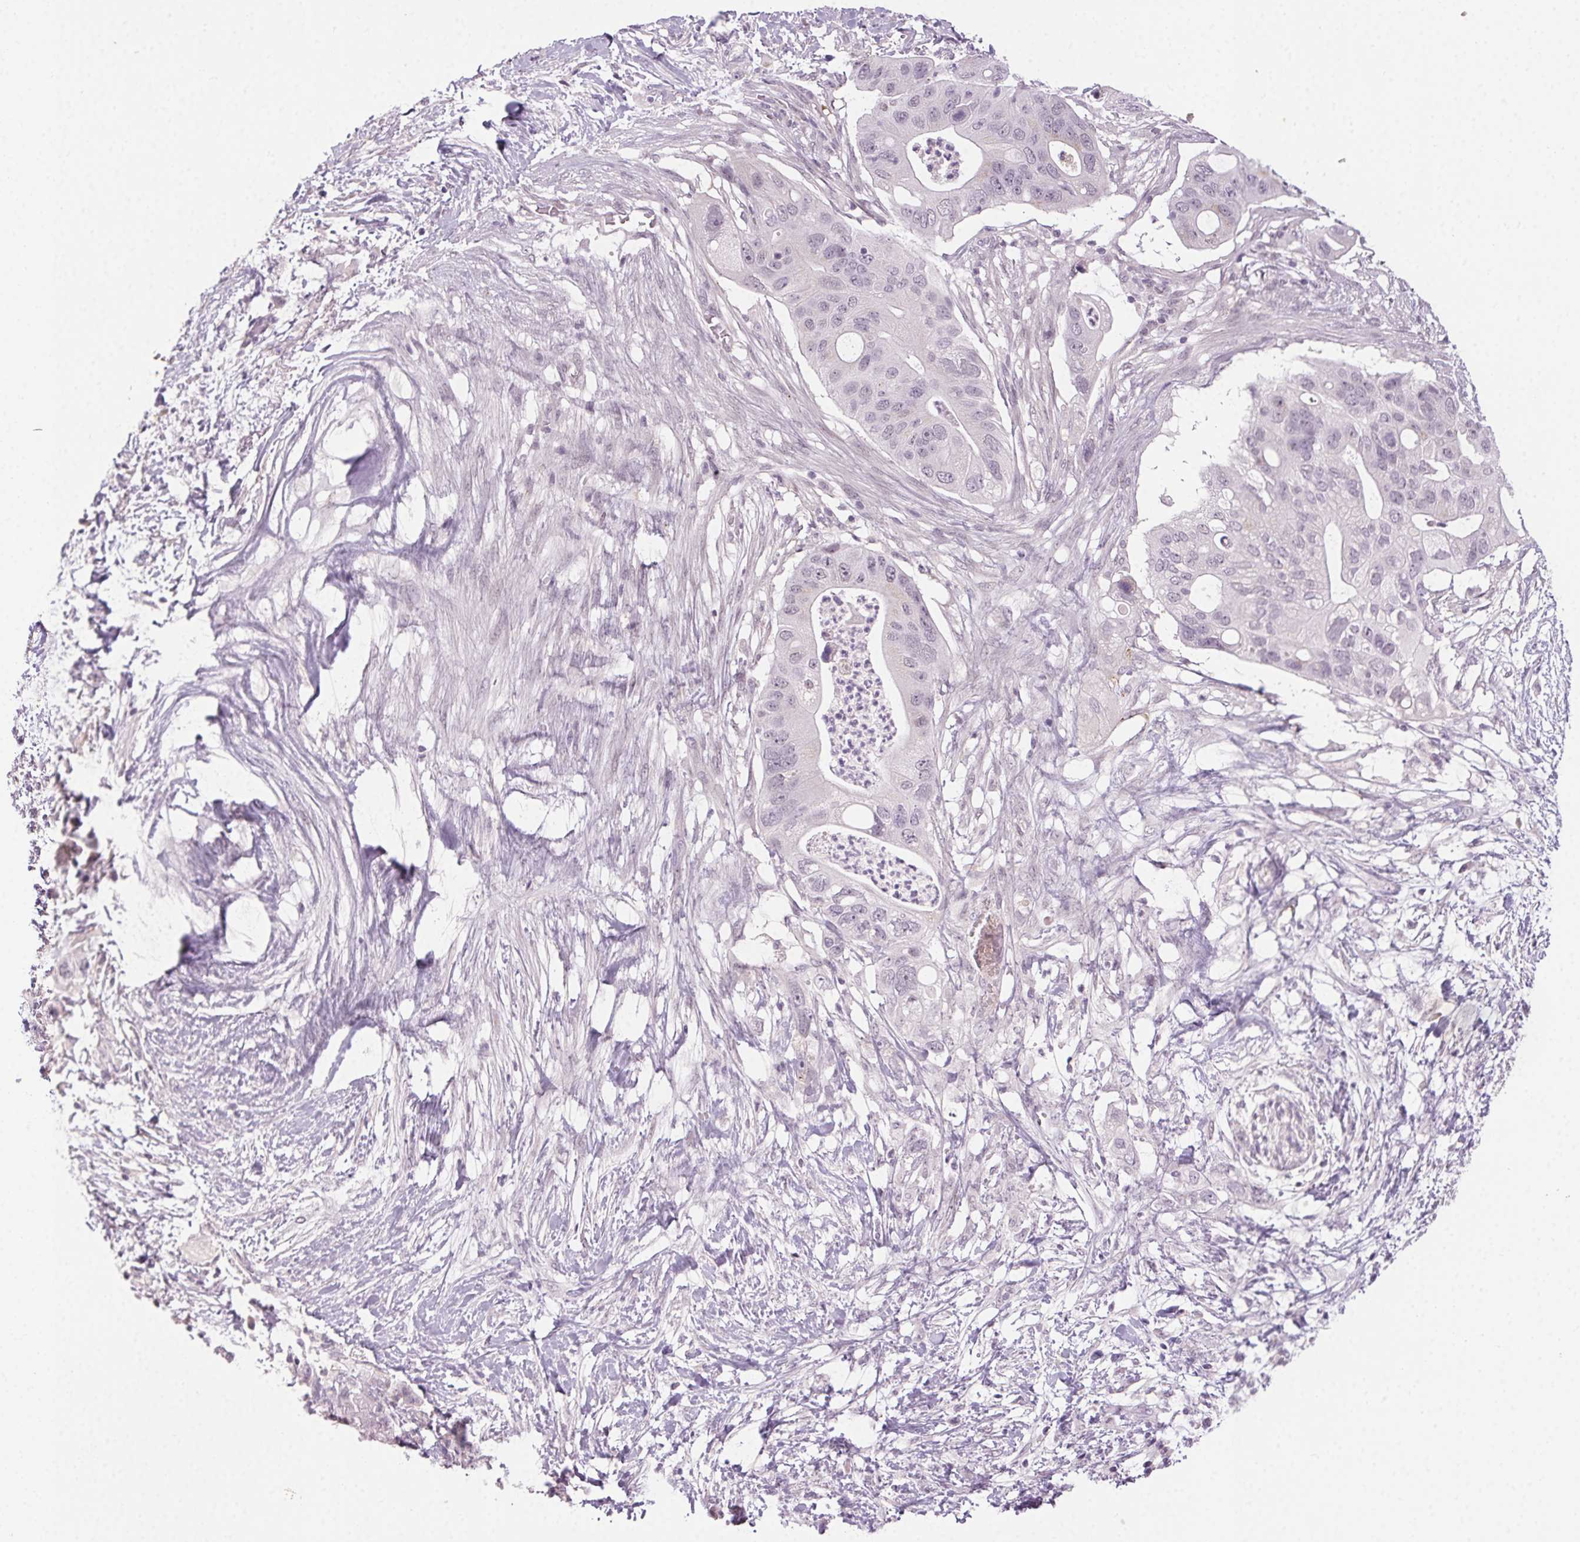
{"staining": {"intensity": "negative", "quantity": "none", "location": "none"}, "tissue": "pancreatic cancer", "cell_type": "Tumor cells", "image_type": "cancer", "snomed": [{"axis": "morphology", "description": "Adenocarcinoma, NOS"}, {"axis": "topography", "description": "Pancreas"}], "caption": "Micrograph shows no protein expression in tumor cells of pancreatic cancer (adenocarcinoma) tissue.", "gene": "FAM168A", "patient": {"sex": "female", "age": 72}}